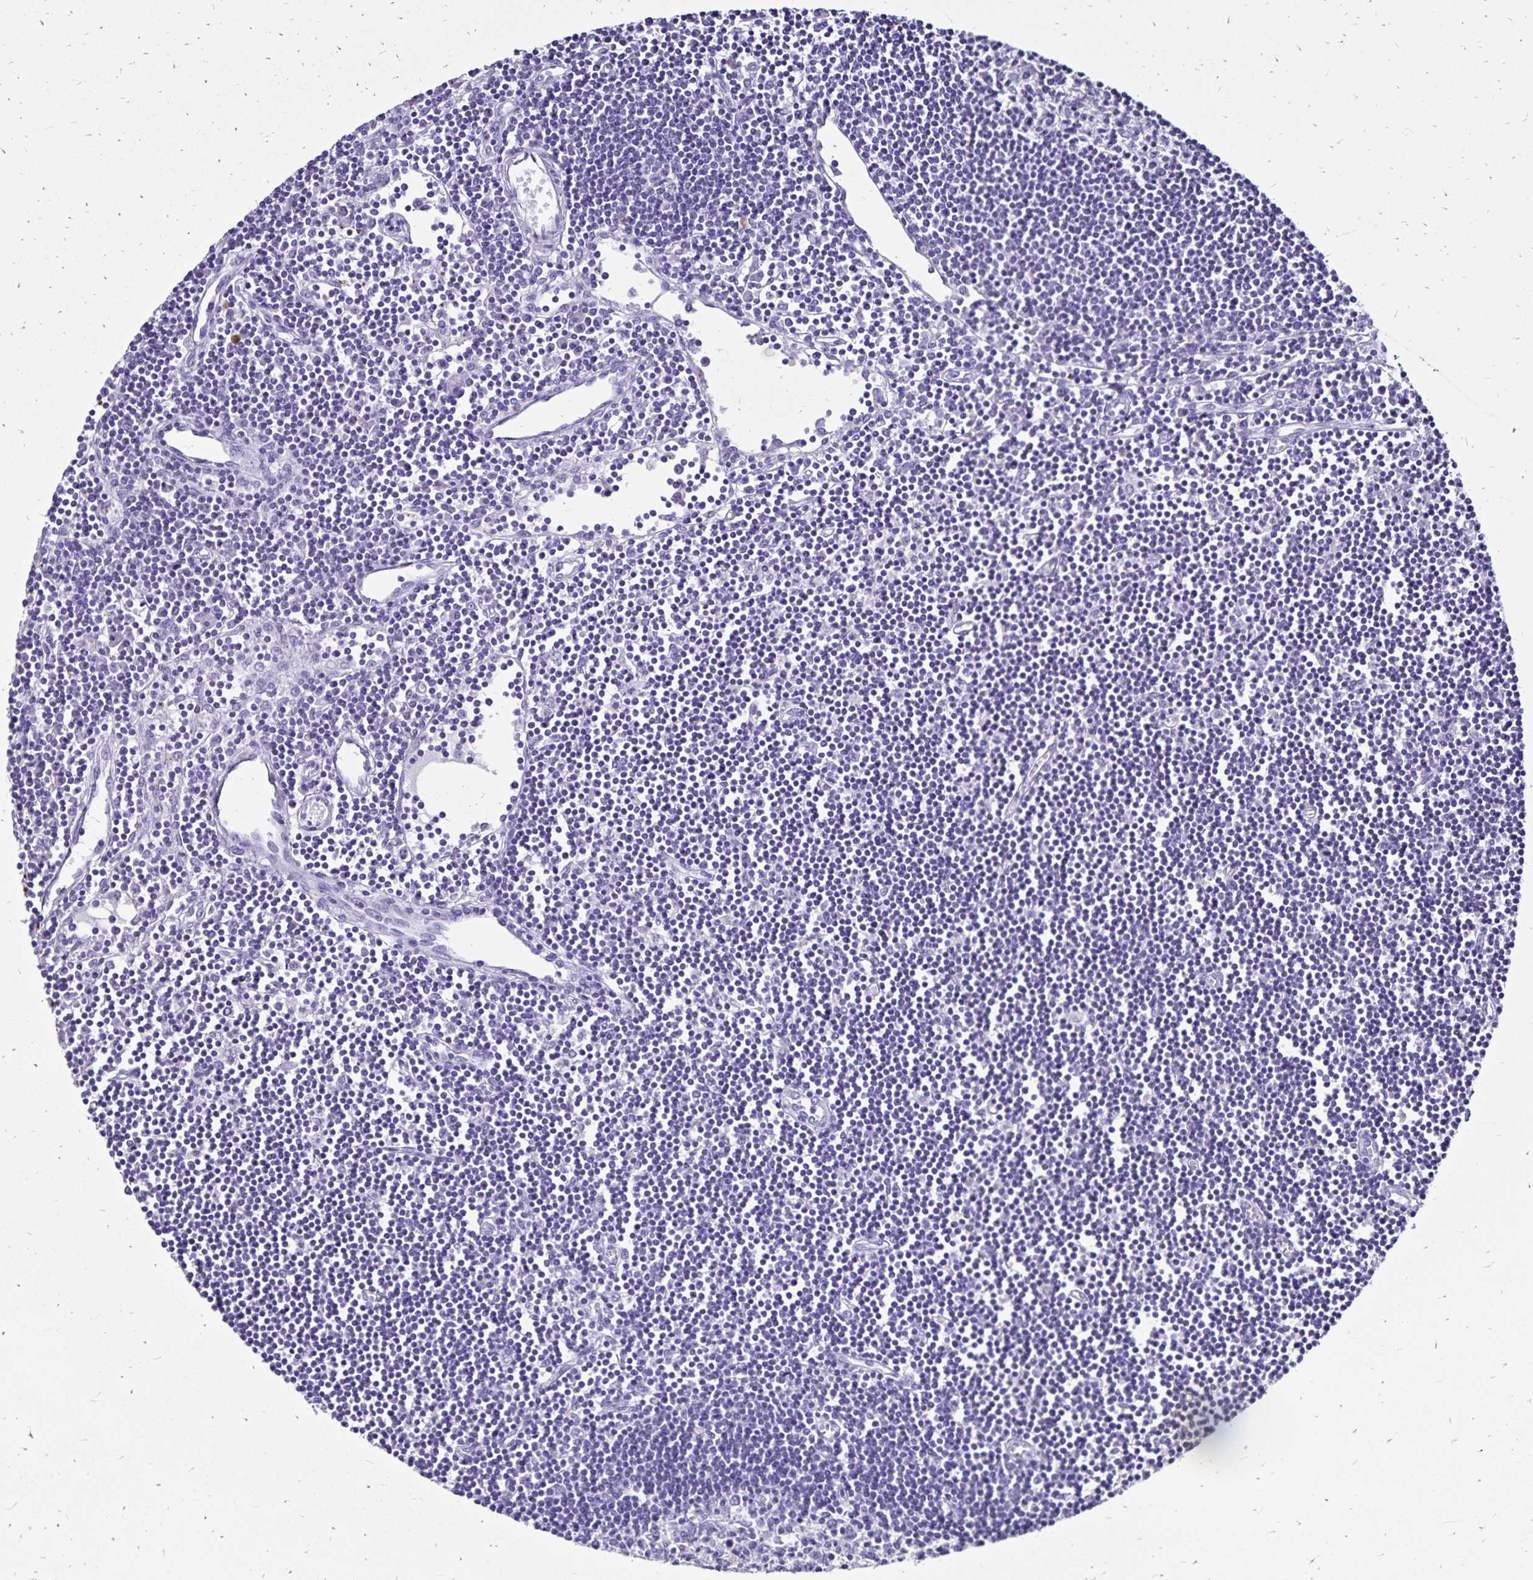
{"staining": {"intensity": "negative", "quantity": "none", "location": "none"}, "tissue": "lymph node", "cell_type": "Germinal center cells", "image_type": "normal", "snomed": [{"axis": "morphology", "description": "Normal tissue, NOS"}, {"axis": "topography", "description": "Lymph node"}], "caption": "Immunohistochemical staining of unremarkable lymph node reveals no significant expression in germinal center cells. The staining is performed using DAB brown chromogen with nuclei counter-stained in using hematoxylin.", "gene": "EVPL", "patient": {"sex": "female", "age": 65}}